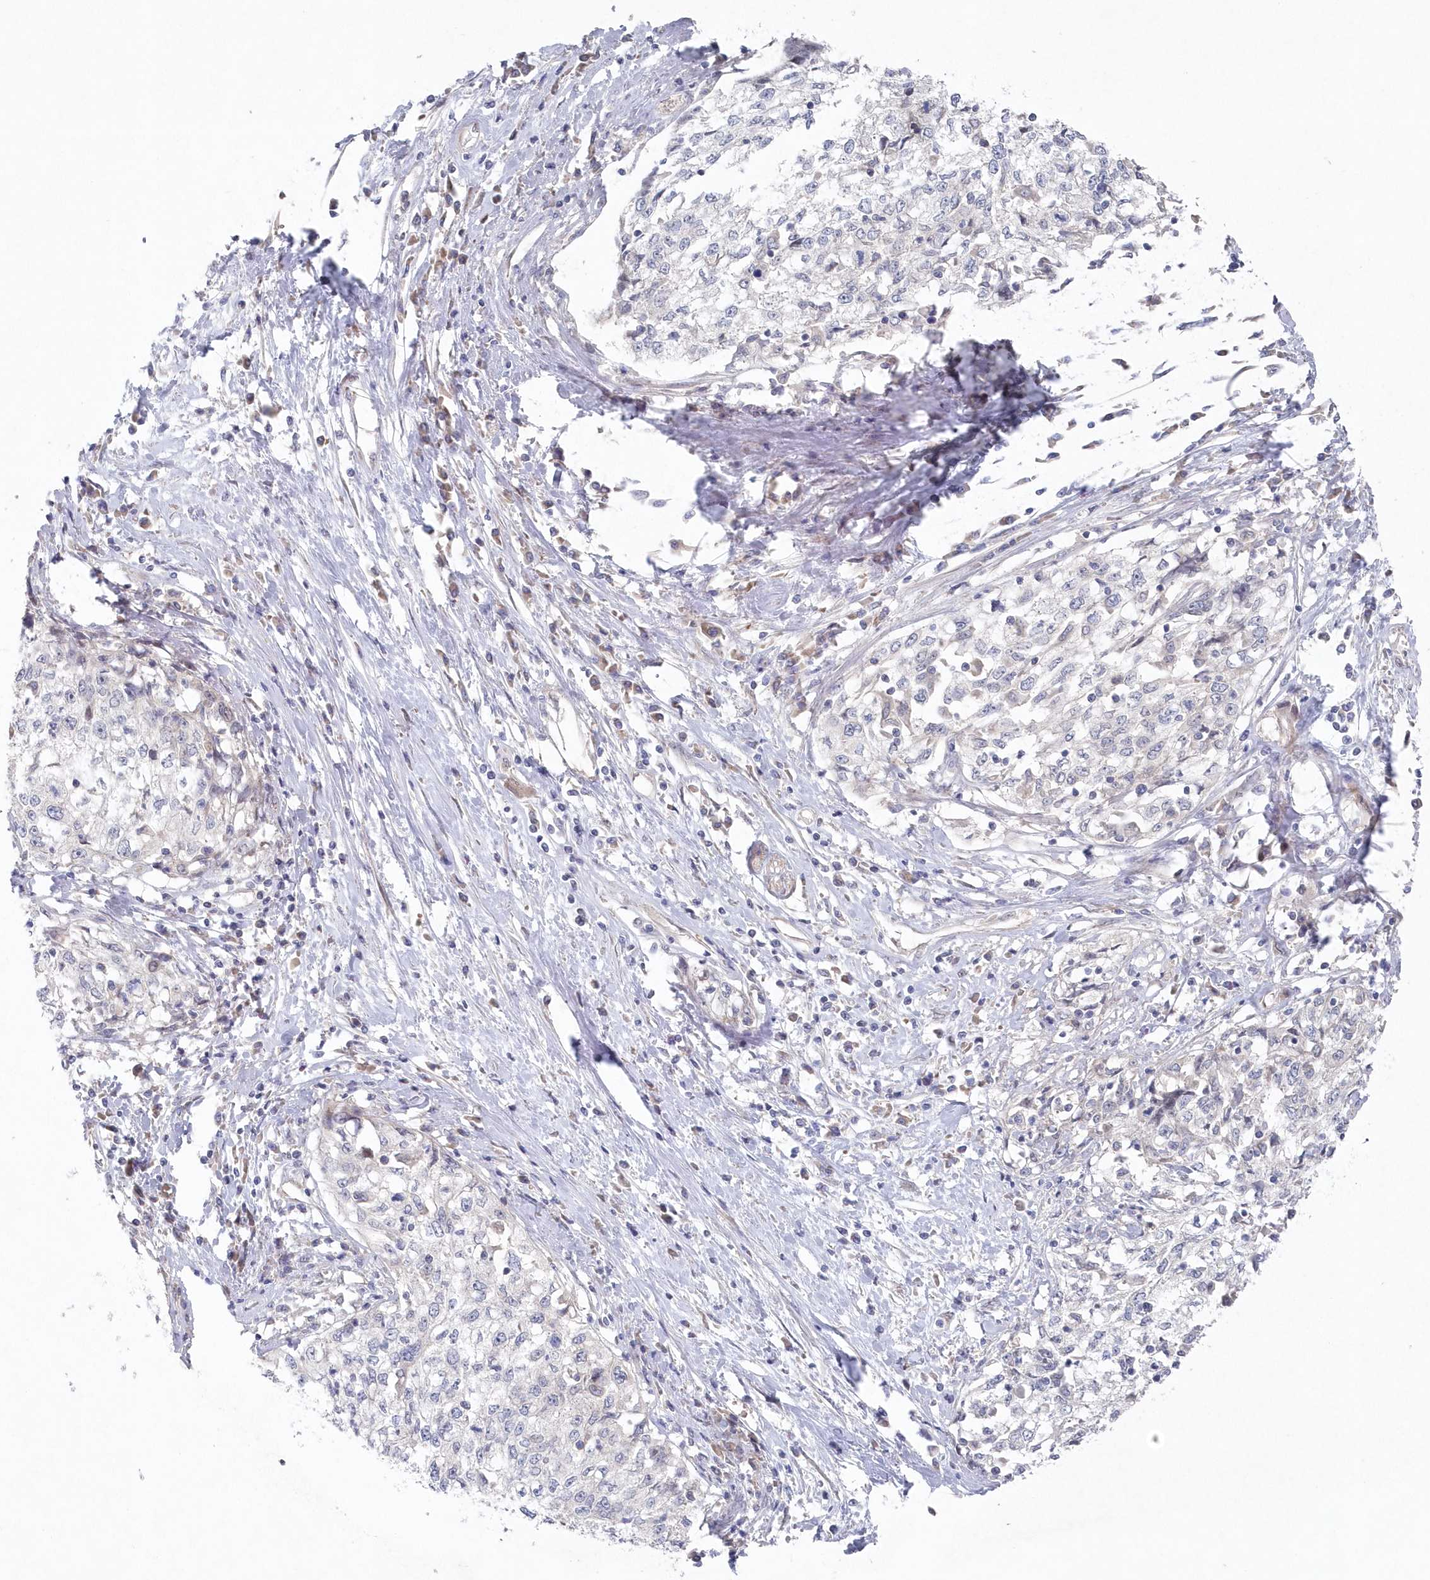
{"staining": {"intensity": "negative", "quantity": "none", "location": "none"}, "tissue": "cervical cancer", "cell_type": "Tumor cells", "image_type": "cancer", "snomed": [{"axis": "morphology", "description": "Squamous cell carcinoma, NOS"}, {"axis": "topography", "description": "Cervix"}], "caption": "Immunohistochemistry histopathology image of neoplastic tissue: human cervical cancer (squamous cell carcinoma) stained with DAB displays no significant protein positivity in tumor cells. Nuclei are stained in blue.", "gene": "KIAA1586", "patient": {"sex": "female", "age": 57}}